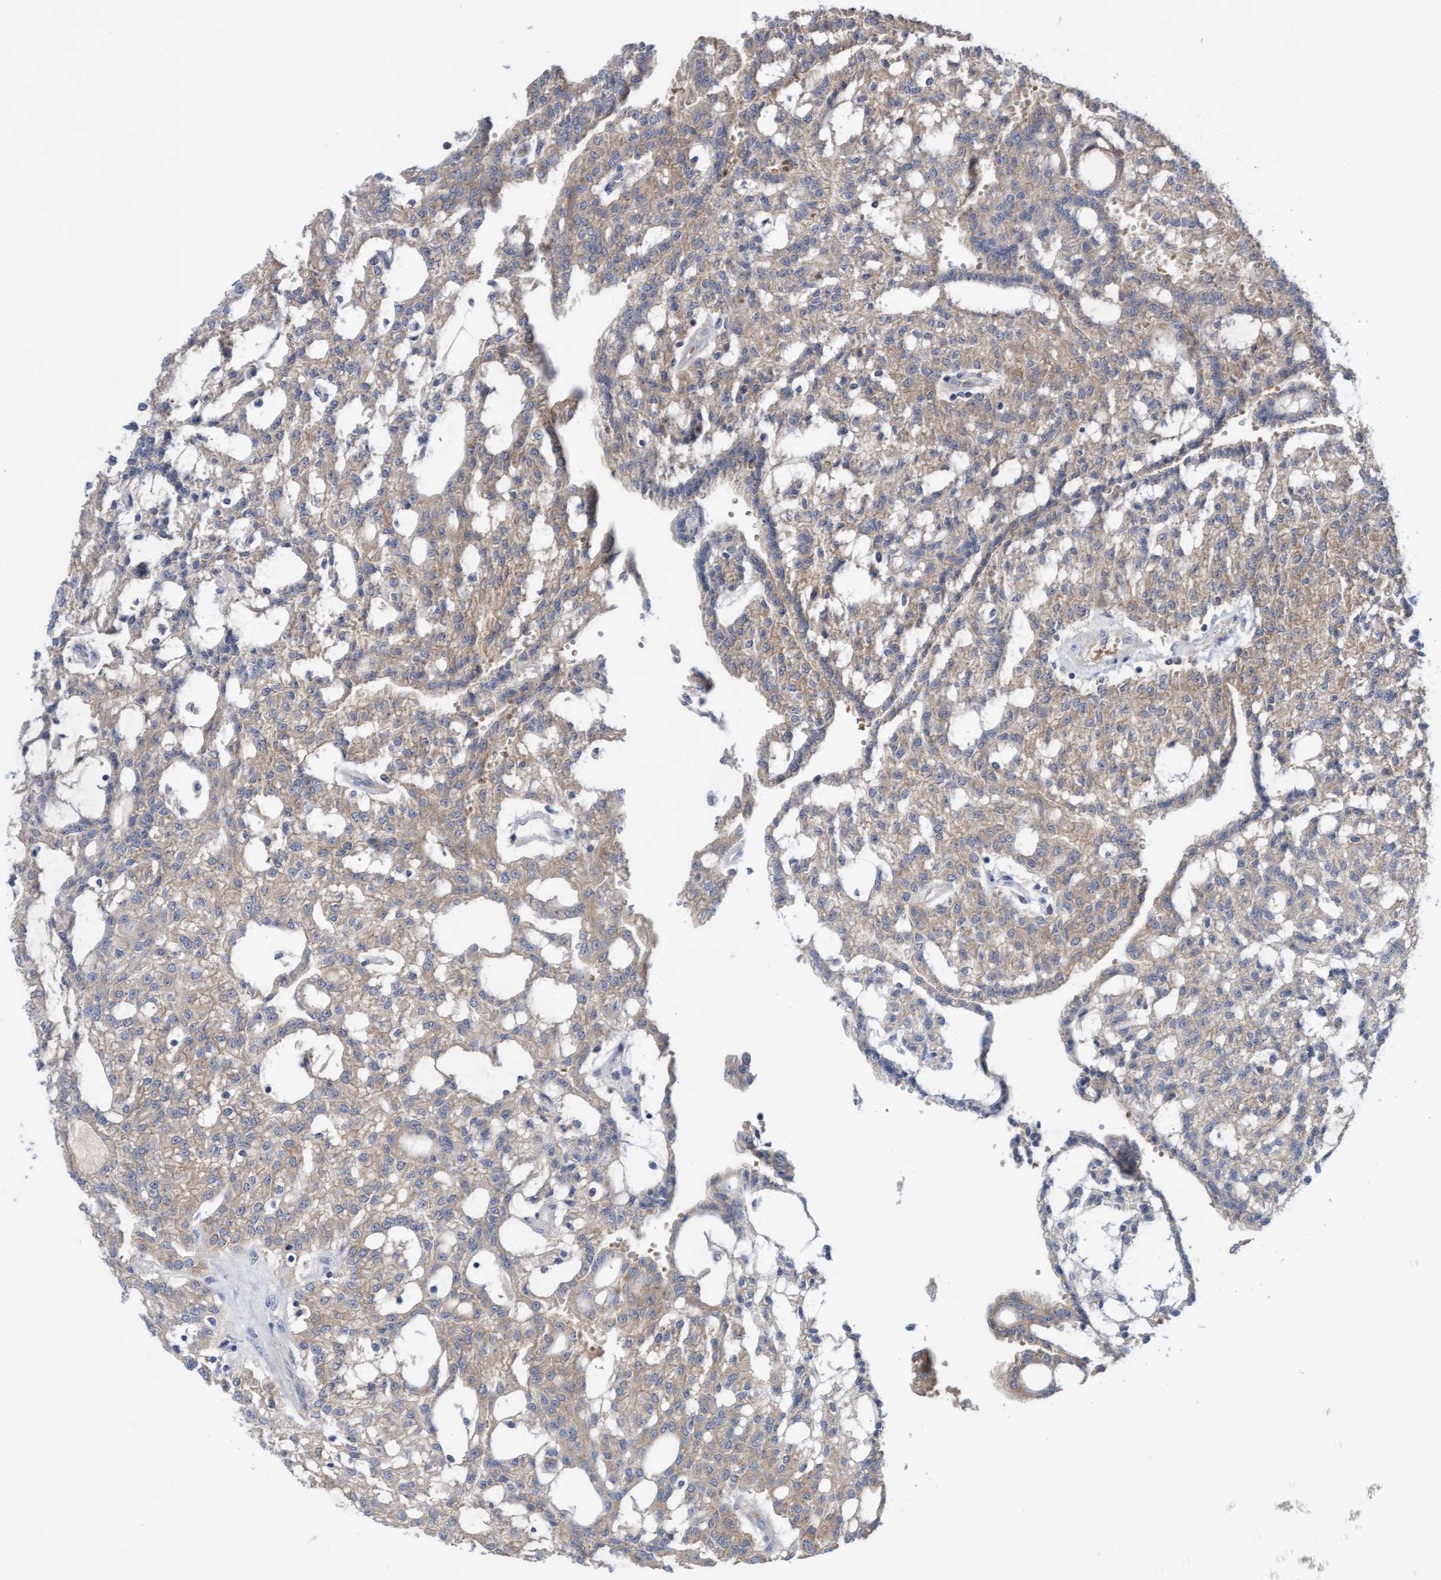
{"staining": {"intensity": "weak", "quantity": "25%-75%", "location": "cytoplasmic/membranous"}, "tissue": "renal cancer", "cell_type": "Tumor cells", "image_type": "cancer", "snomed": [{"axis": "morphology", "description": "Adenocarcinoma, NOS"}, {"axis": "topography", "description": "Kidney"}], "caption": "Immunohistochemistry (IHC) (DAB) staining of human renal adenocarcinoma shows weak cytoplasmic/membranous protein expression in about 25%-75% of tumor cells.", "gene": "COBL", "patient": {"sex": "male", "age": 63}}